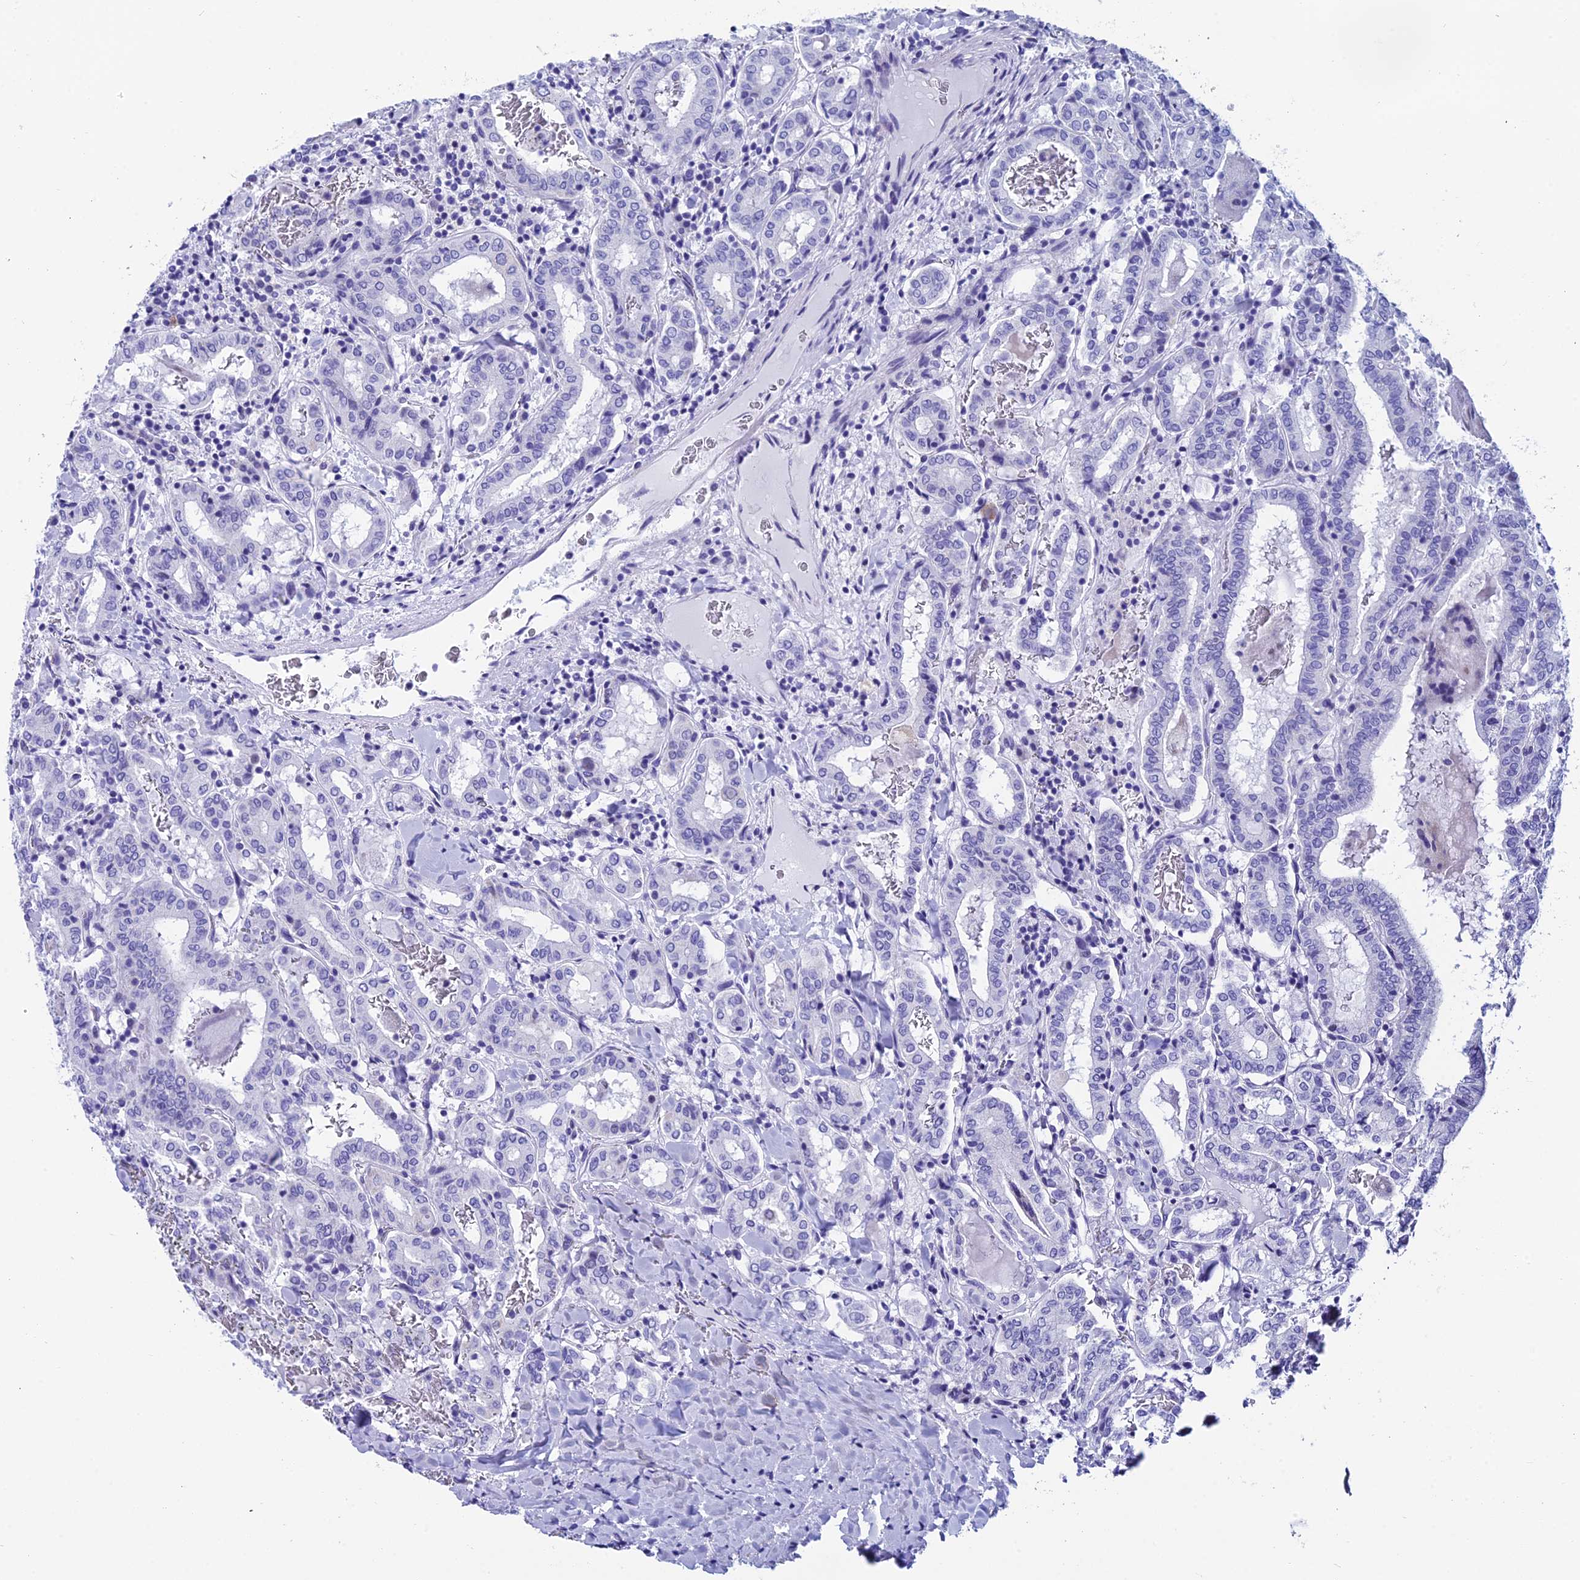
{"staining": {"intensity": "negative", "quantity": "none", "location": "none"}, "tissue": "thyroid cancer", "cell_type": "Tumor cells", "image_type": "cancer", "snomed": [{"axis": "morphology", "description": "Papillary adenocarcinoma, NOS"}, {"axis": "topography", "description": "Thyroid gland"}], "caption": "Tumor cells are negative for brown protein staining in thyroid cancer (papillary adenocarcinoma). (DAB immunohistochemistry, high magnification).", "gene": "REEP4", "patient": {"sex": "female", "age": 72}}